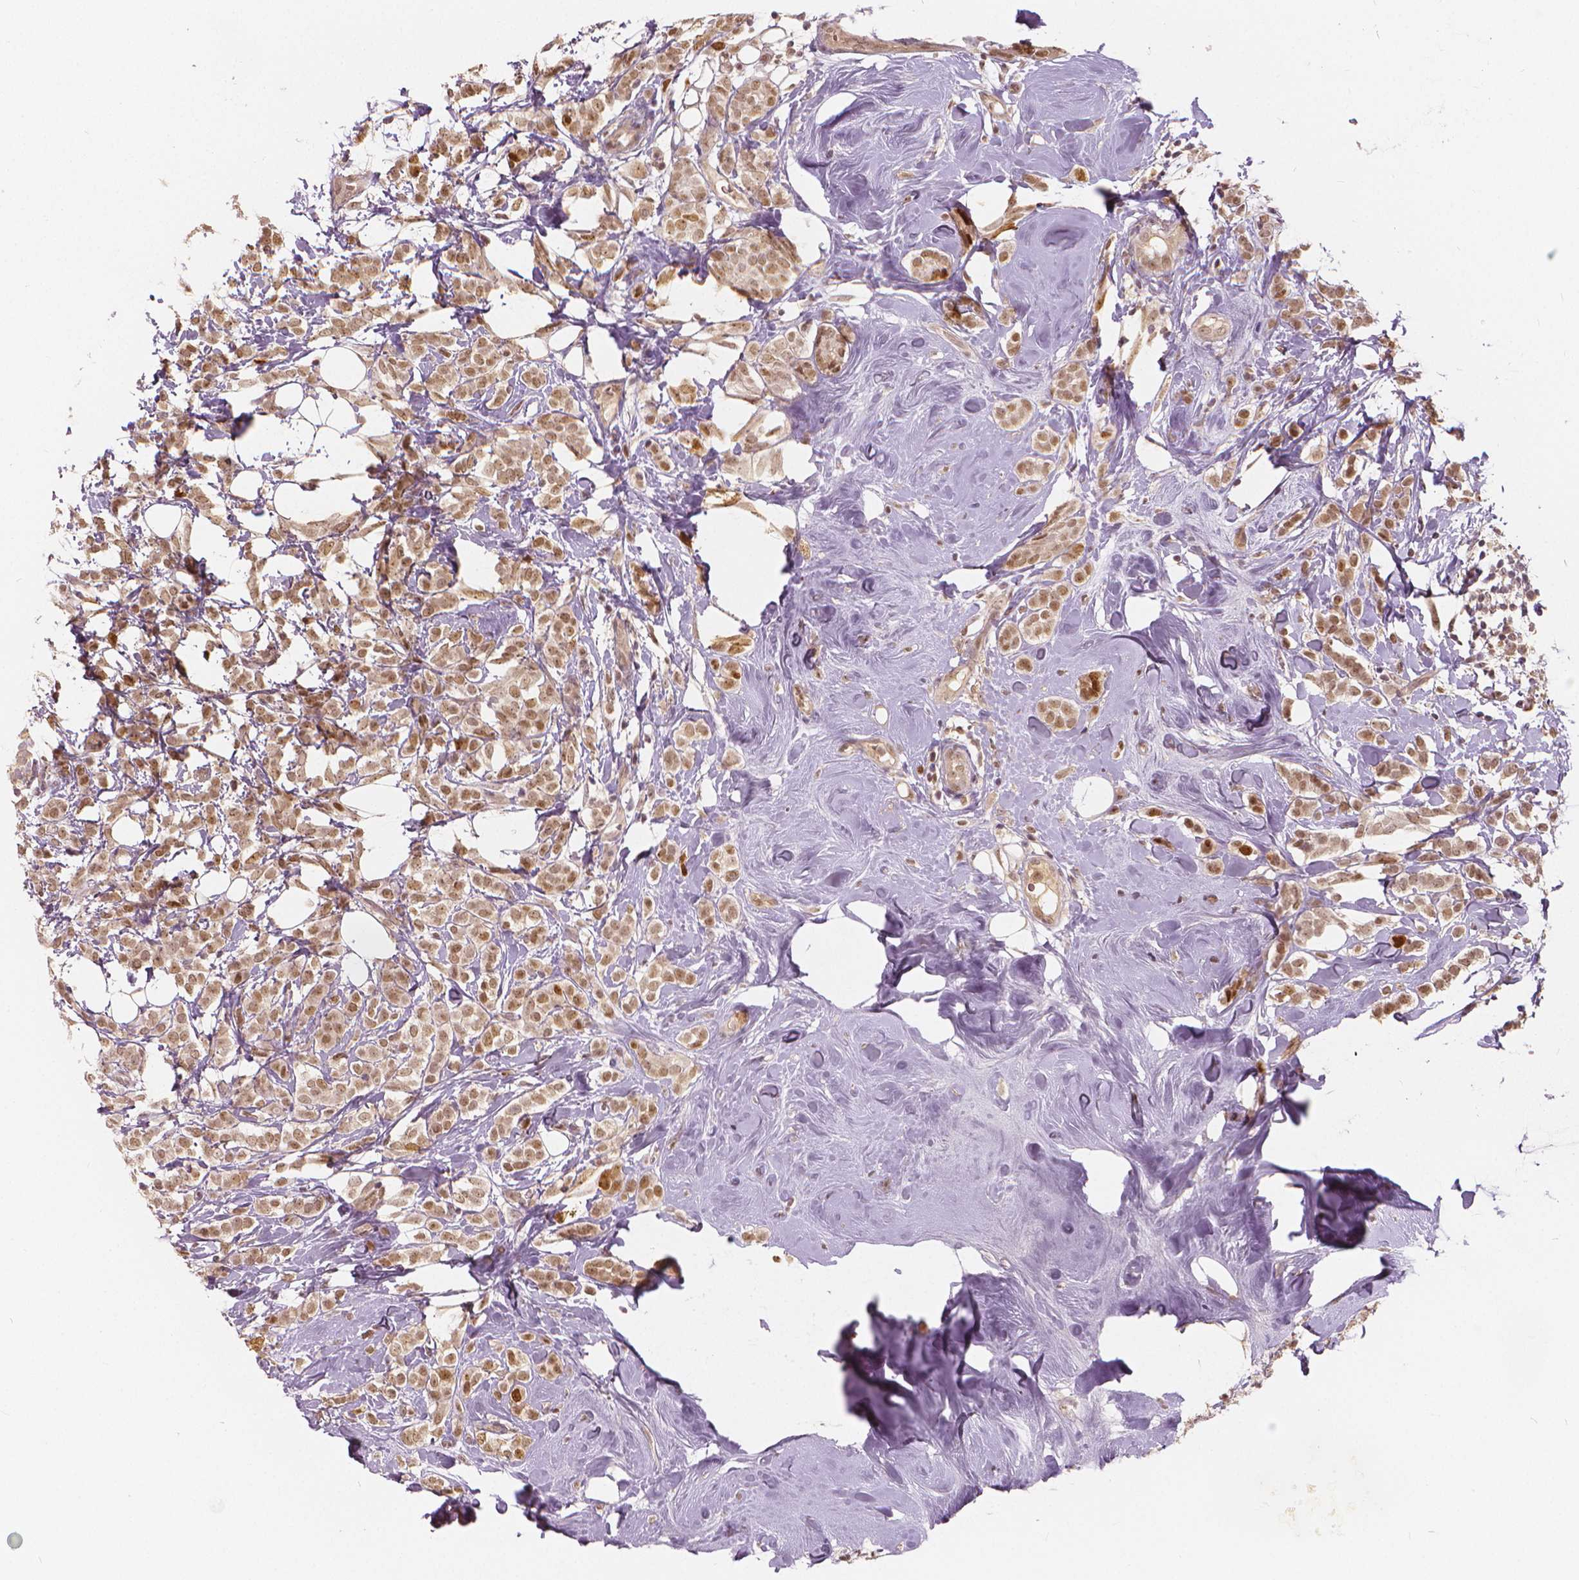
{"staining": {"intensity": "moderate", "quantity": ">75%", "location": "nuclear"}, "tissue": "breast cancer", "cell_type": "Tumor cells", "image_type": "cancer", "snomed": [{"axis": "morphology", "description": "Lobular carcinoma"}, {"axis": "topography", "description": "Breast"}], "caption": "Tumor cells display medium levels of moderate nuclear positivity in approximately >75% of cells in lobular carcinoma (breast).", "gene": "NSD2", "patient": {"sex": "female", "age": 49}}